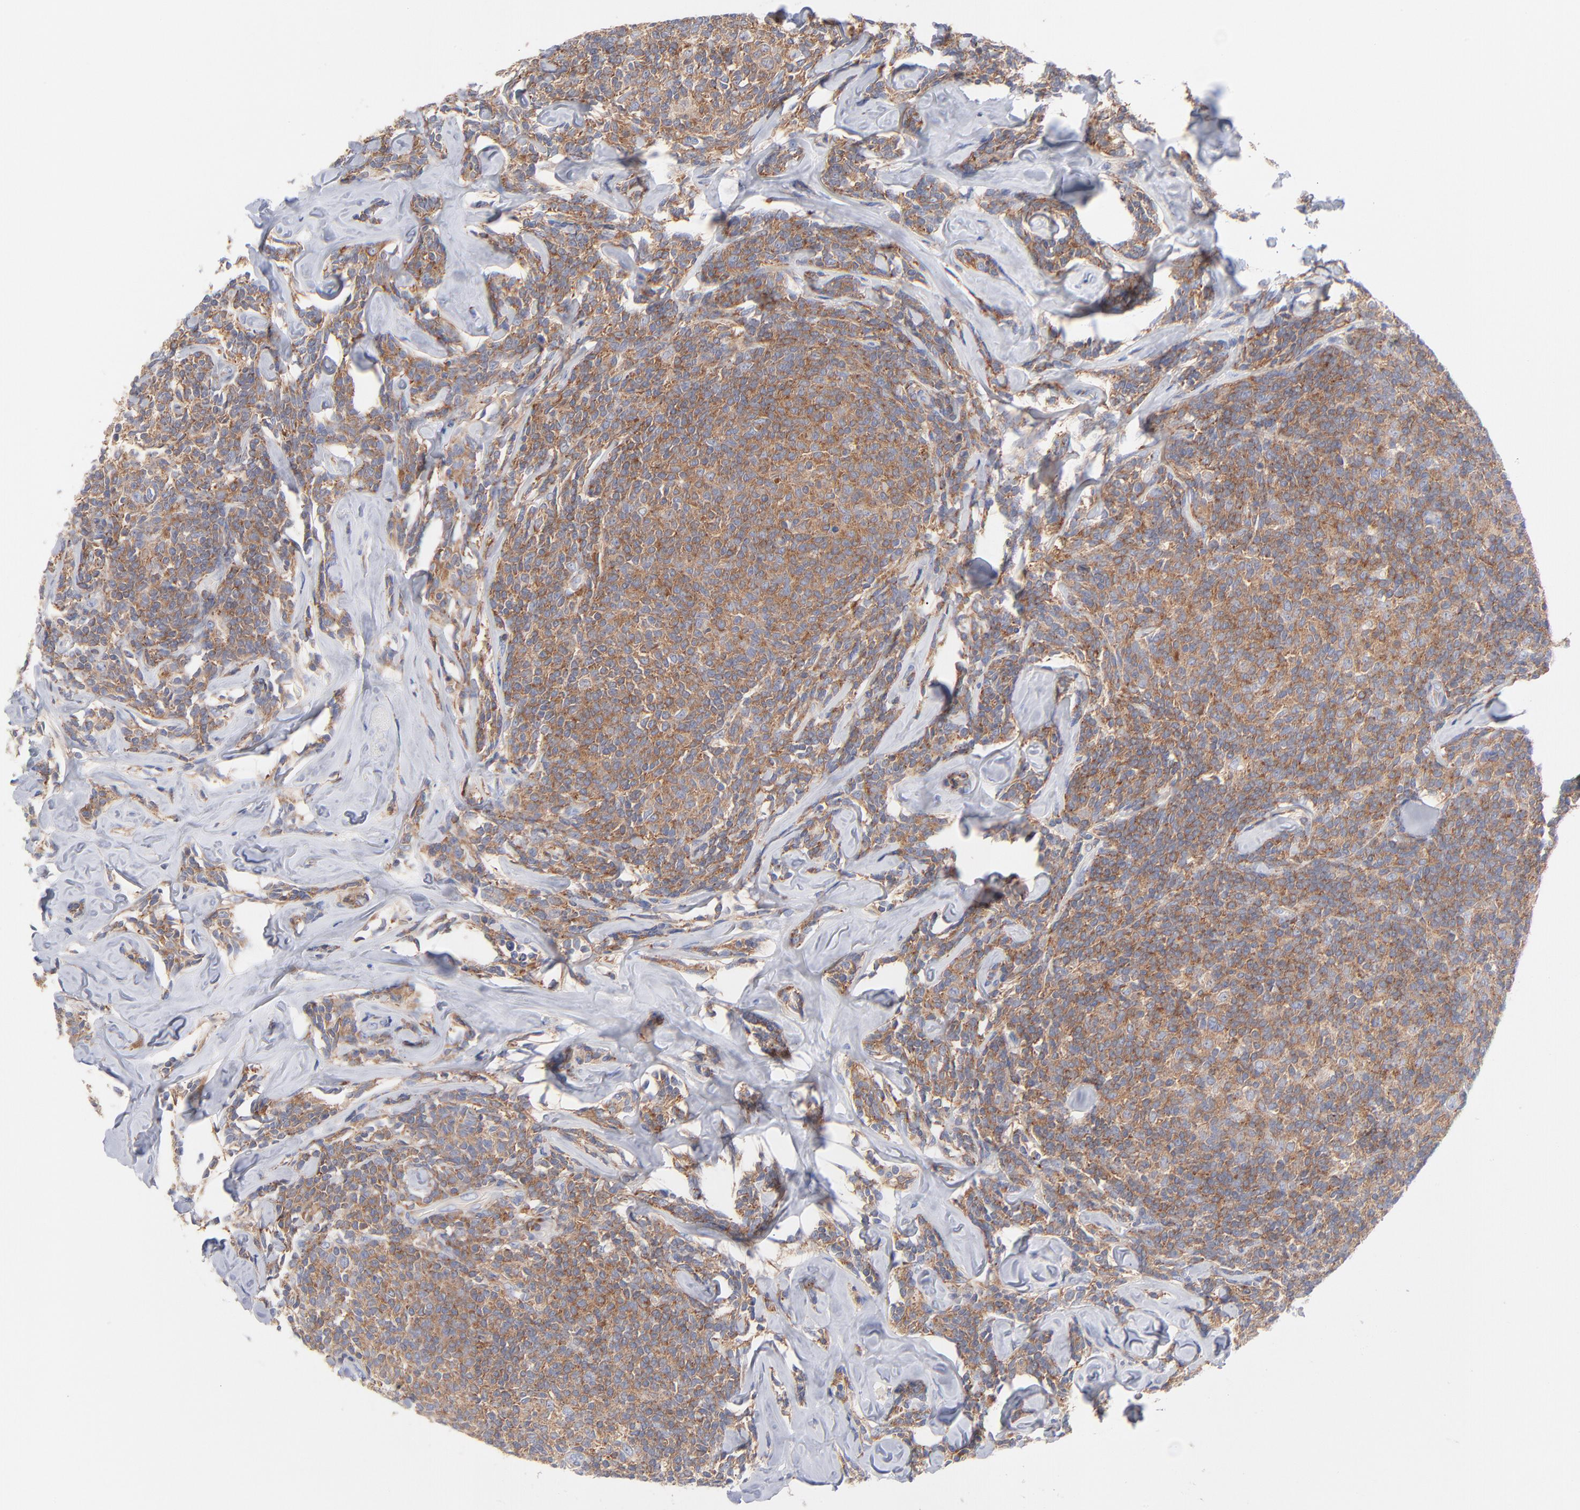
{"staining": {"intensity": "moderate", "quantity": ">75%", "location": "cytoplasmic/membranous"}, "tissue": "lymphoma", "cell_type": "Tumor cells", "image_type": "cancer", "snomed": [{"axis": "morphology", "description": "Malignant lymphoma, non-Hodgkin's type, Low grade"}, {"axis": "topography", "description": "Lymph node"}], "caption": "Protein staining of malignant lymphoma, non-Hodgkin's type (low-grade) tissue reveals moderate cytoplasmic/membranous expression in approximately >75% of tumor cells.", "gene": "SEPTIN6", "patient": {"sex": "female", "age": 56}}